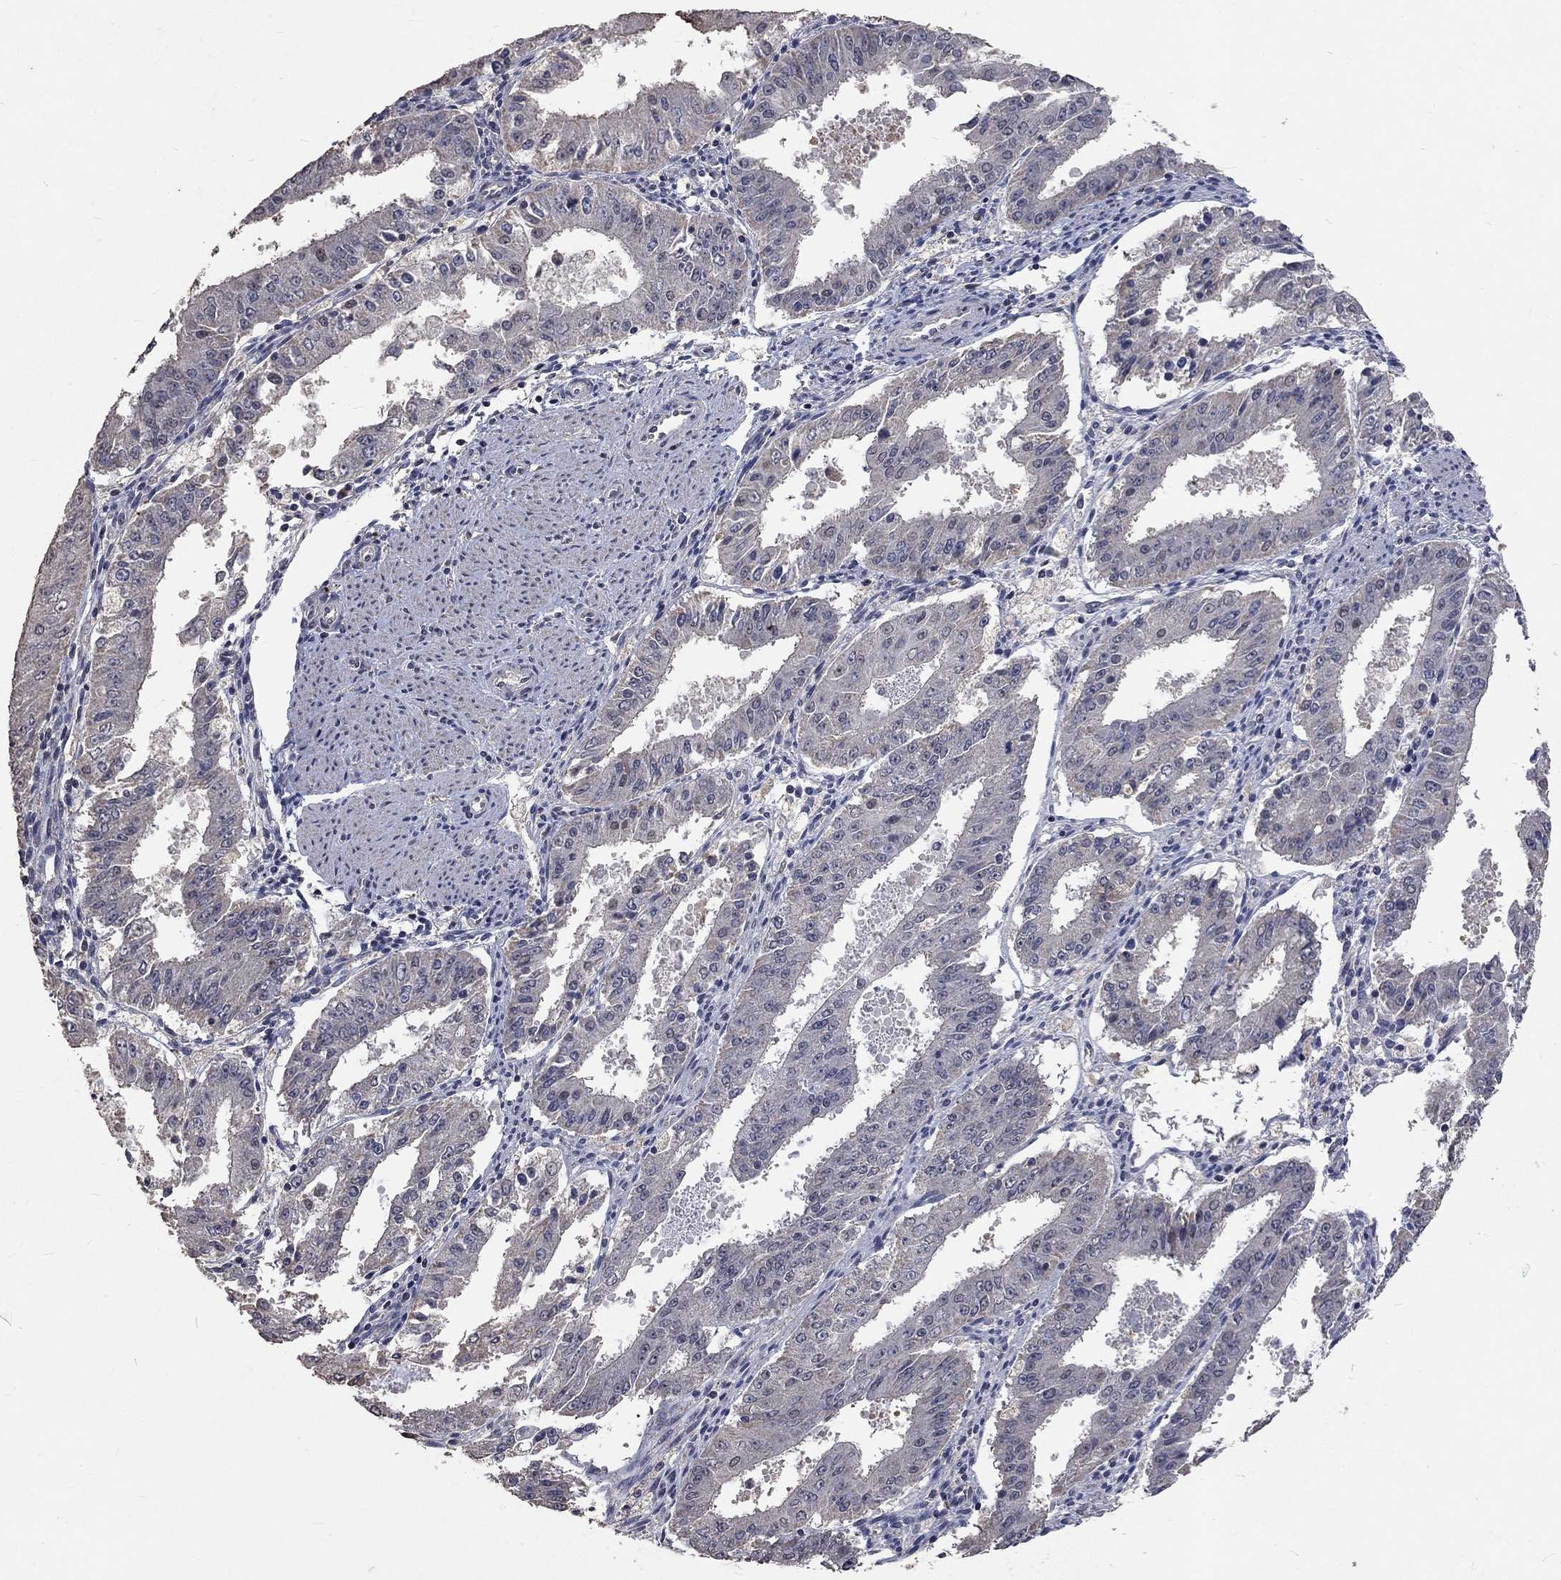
{"staining": {"intensity": "negative", "quantity": "none", "location": "none"}, "tissue": "ovarian cancer", "cell_type": "Tumor cells", "image_type": "cancer", "snomed": [{"axis": "morphology", "description": "Carcinoma, endometroid"}, {"axis": "topography", "description": "Ovary"}], "caption": "Endometroid carcinoma (ovarian) was stained to show a protein in brown. There is no significant staining in tumor cells.", "gene": "SPATA33", "patient": {"sex": "female", "age": 42}}